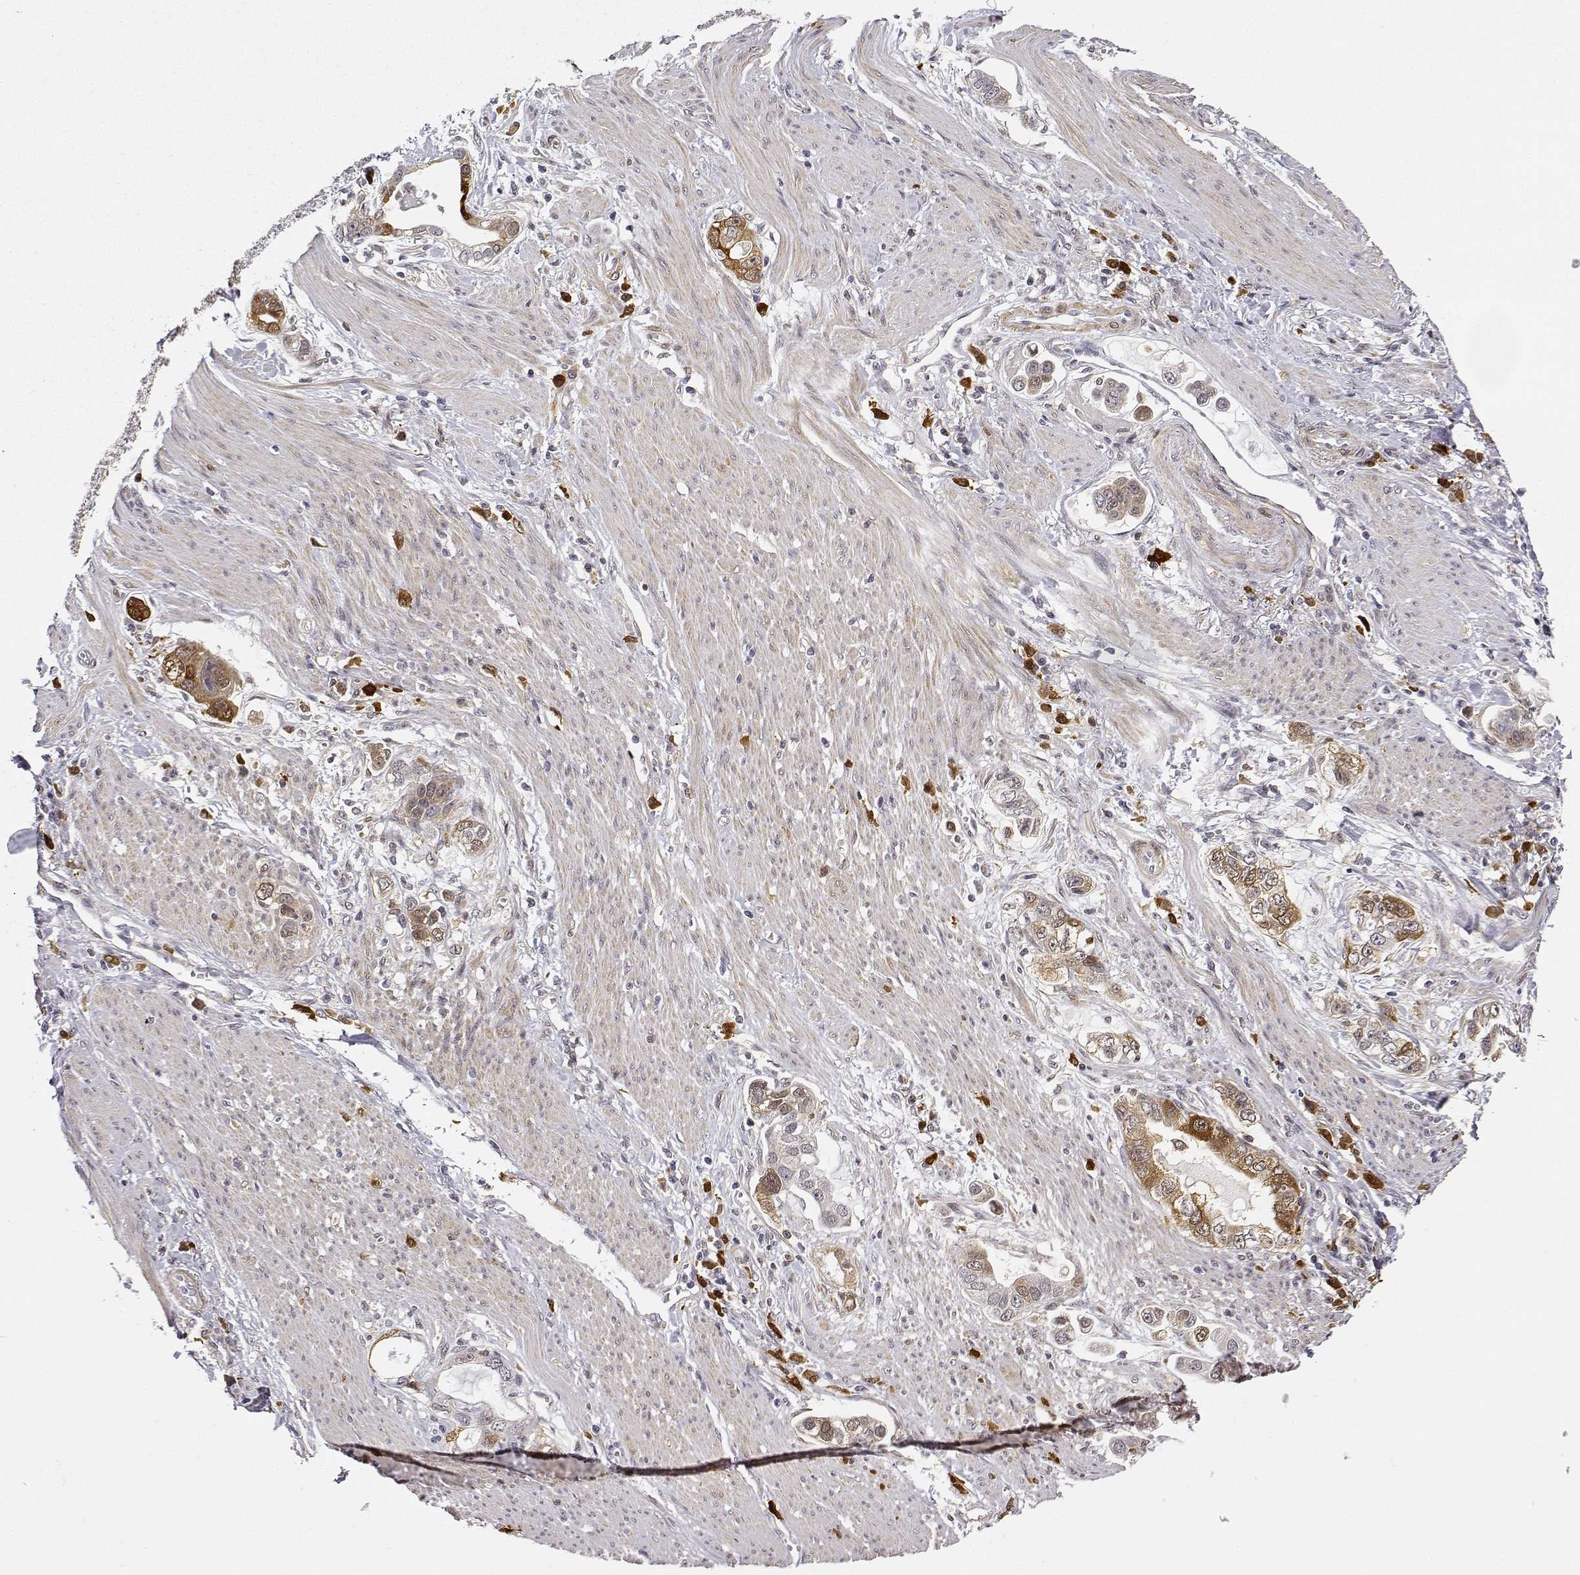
{"staining": {"intensity": "moderate", "quantity": "25%-75%", "location": "cytoplasmic/membranous"}, "tissue": "stomach cancer", "cell_type": "Tumor cells", "image_type": "cancer", "snomed": [{"axis": "morphology", "description": "Adenocarcinoma, NOS"}, {"axis": "topography", "description": "Stomach, lower"}], "caption": "Human adenocarcinoma (stomach) stained for a protein (brown) displays moderate cytoplasmic/membranous positive staining in about 25%-75% of tumor cells.", "gene": "PHGDH", "patient": {"sex": "female", "age": 93}}